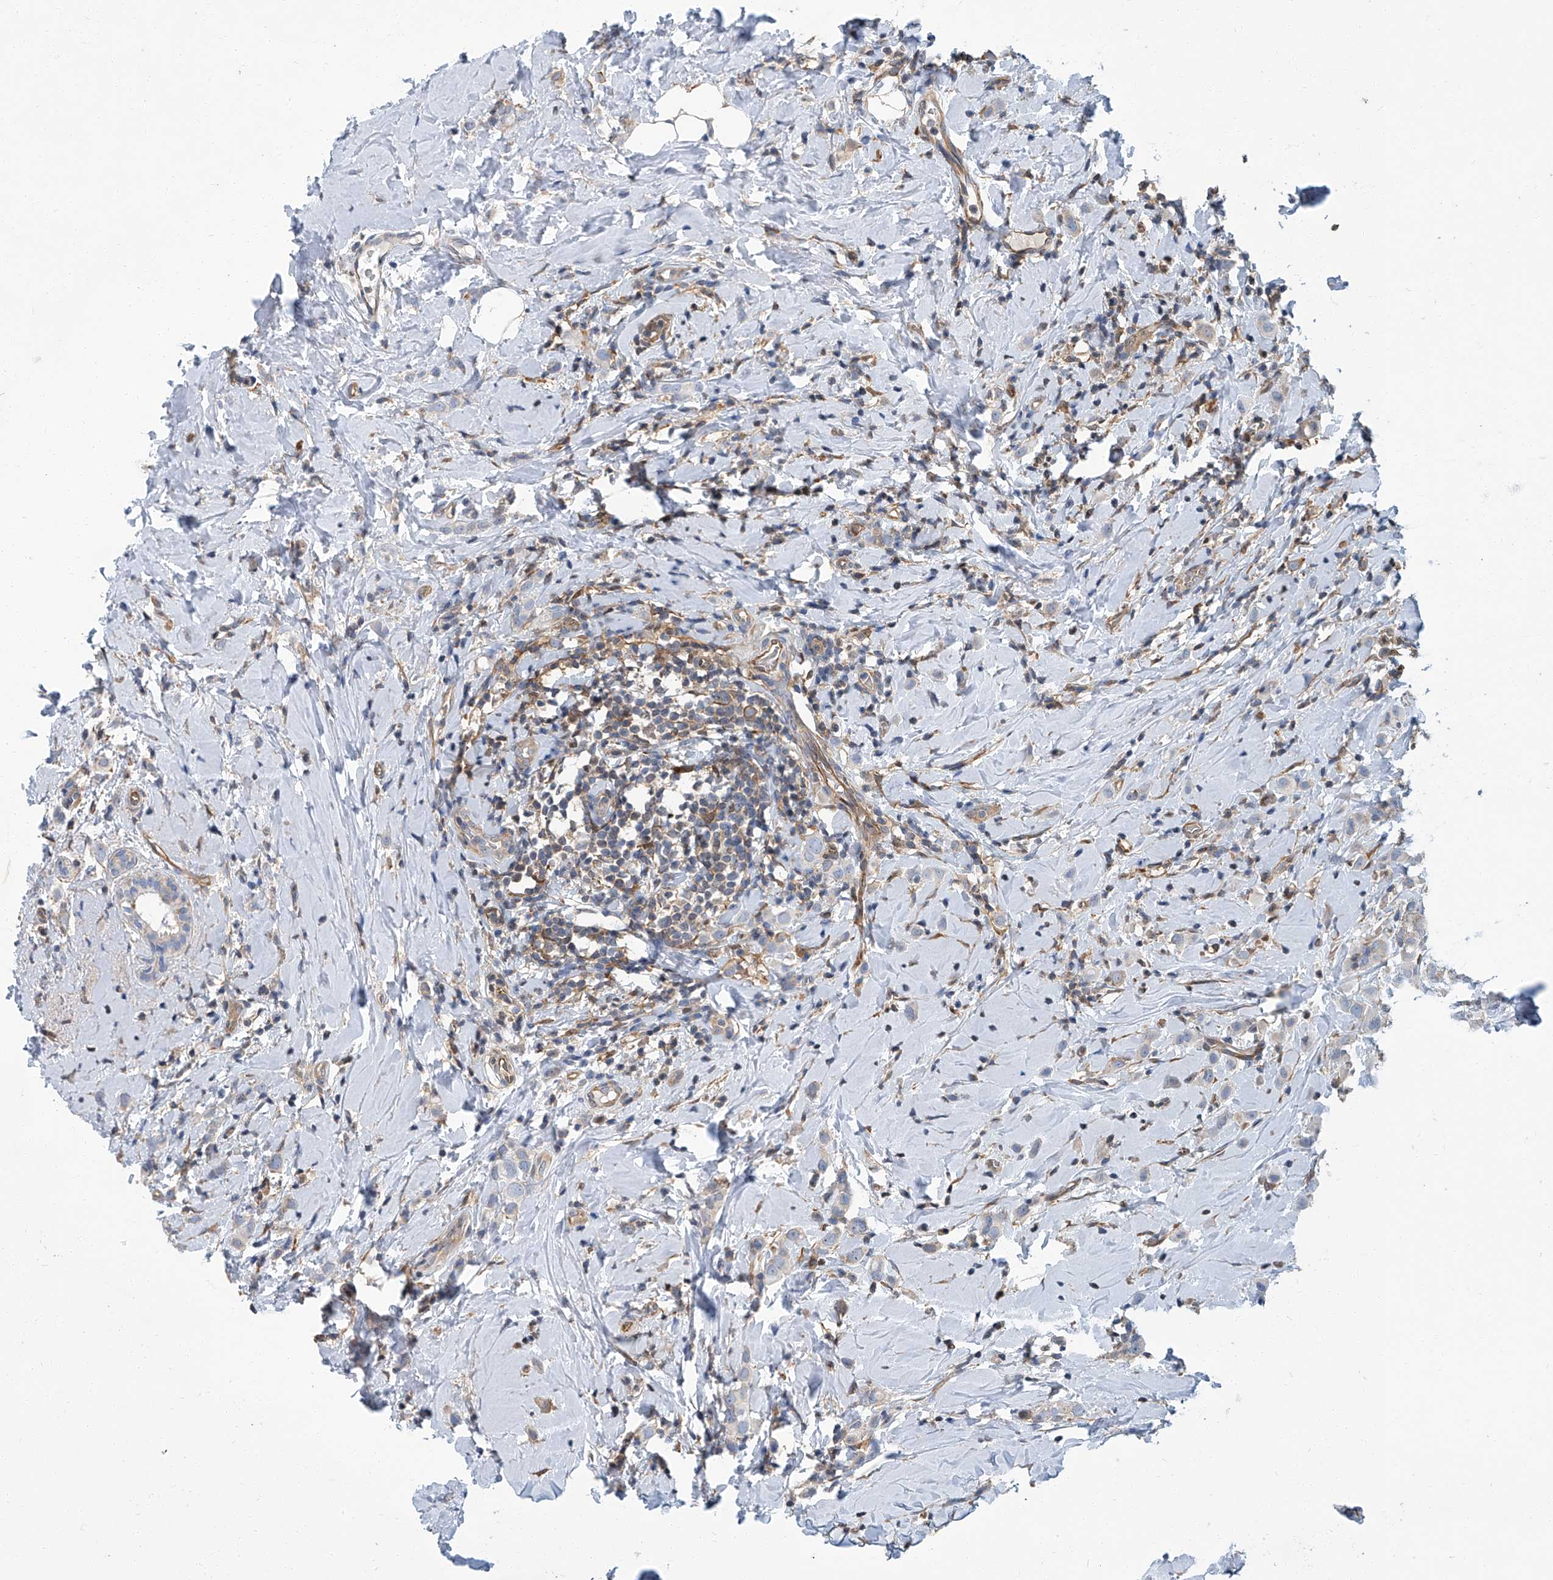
{"staining": {"intensity": "negative", "quantity": "none", "location": "none"}, "tissue": "breast cancer", "cell_type": "Tumor cells", "image_type": "cancer", "snomed": [{"axis": "morphology", "description": "Lobular carcinoma"}, {"axis": "topography", "description": "Breast"}], "caption": "The image exhibits no staining of tumor cells in lobular carcinoma (breast).", "gene": "PSMB10", "patient": {"sex": "female", "age": 47}}